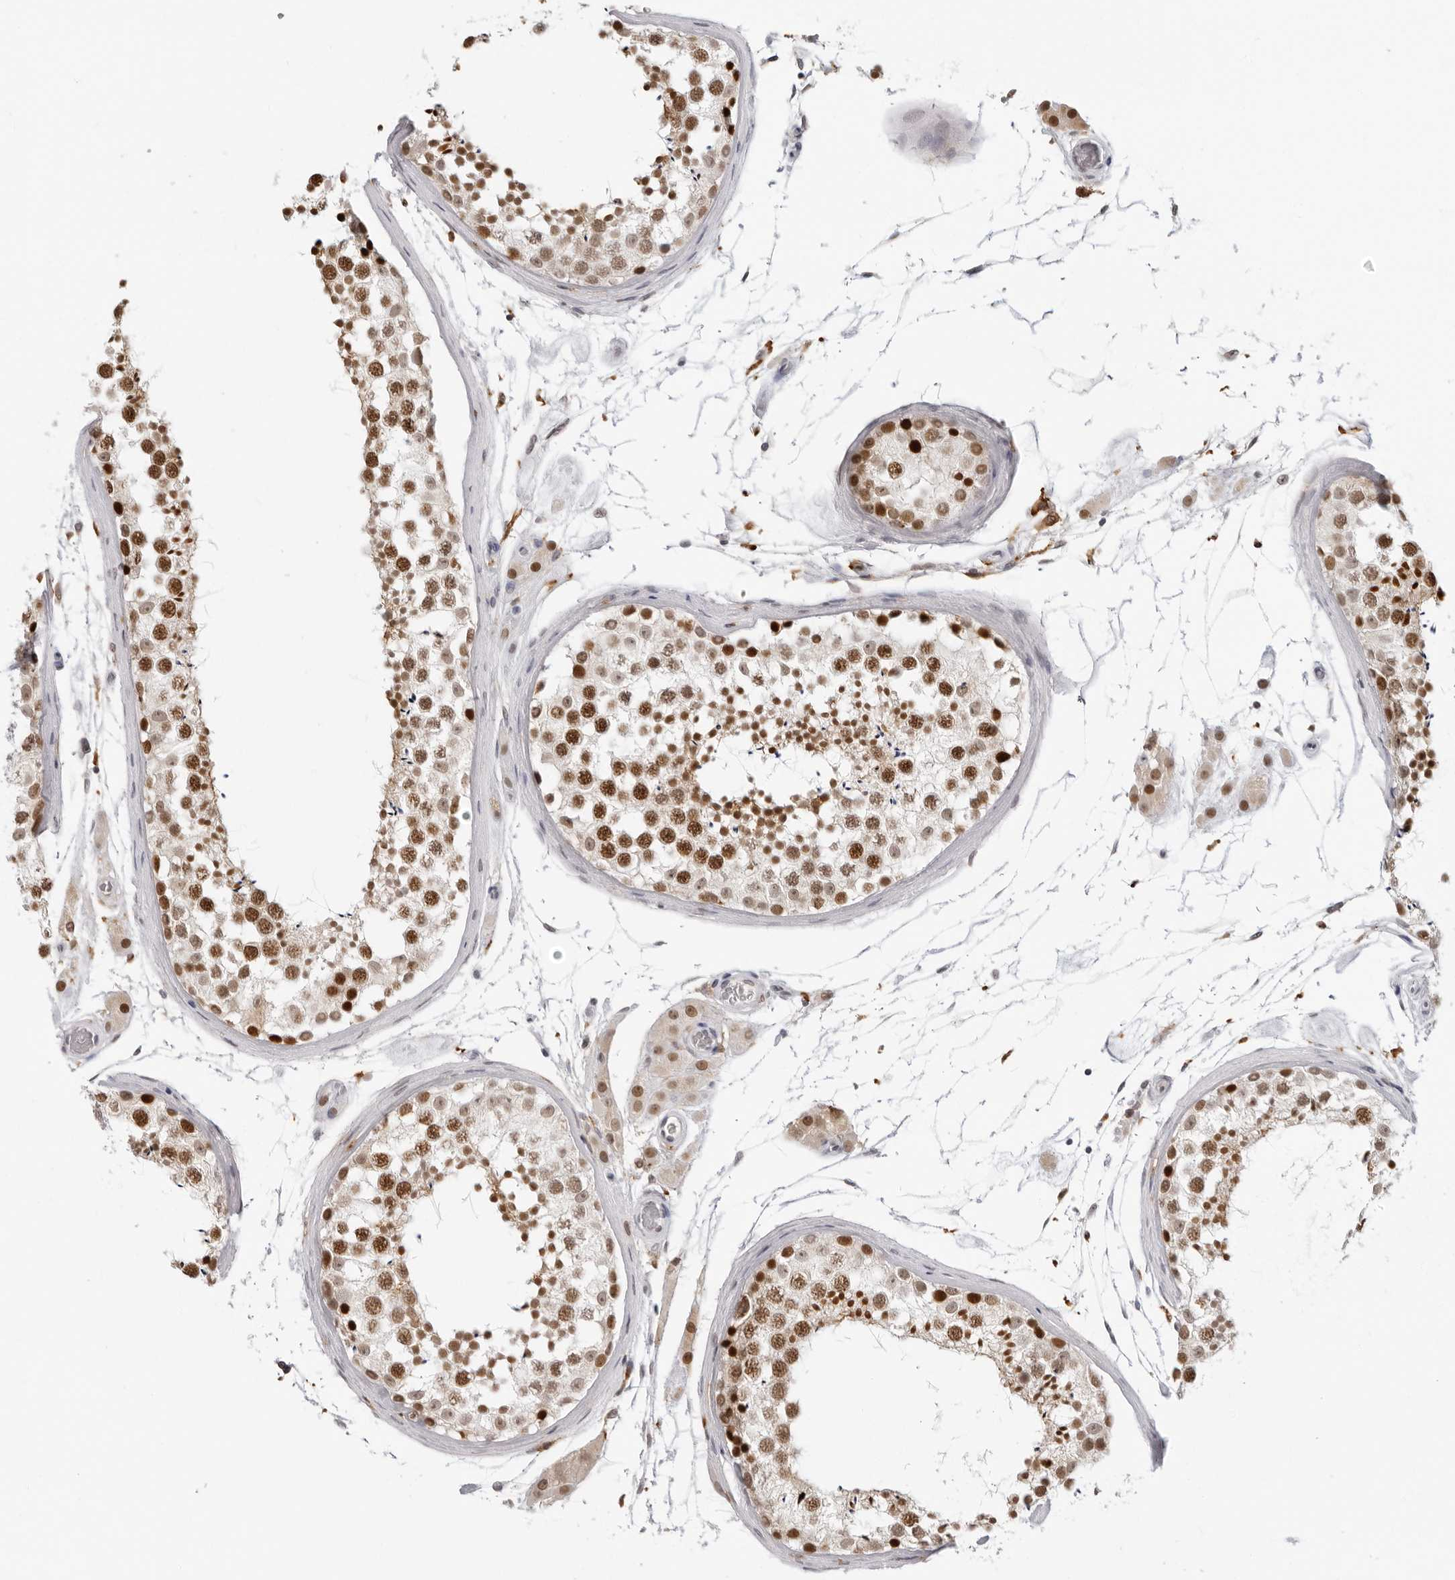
{"staining": {"intensity": "strong", "quantity": "25%-75%", "location": "nuclear"}, "tissue": "testis", "cell_type": "Cells in seminiferous ducts", "image_type": "normal", "snomed": [{"axis": "morphology", "description": "Normal tissue, NOS"}, {"axis": "topography", "description": "Testis"}], "caption": "A micrograph of human testis stained for a protein exhibits strong nuclear brown staining in cells in seminiferous ducts. (DAB = brown stain, brightfield microscopy at high magnification).", "gene": "MSH6", "patient": {"sex": "male", "age": 46}}